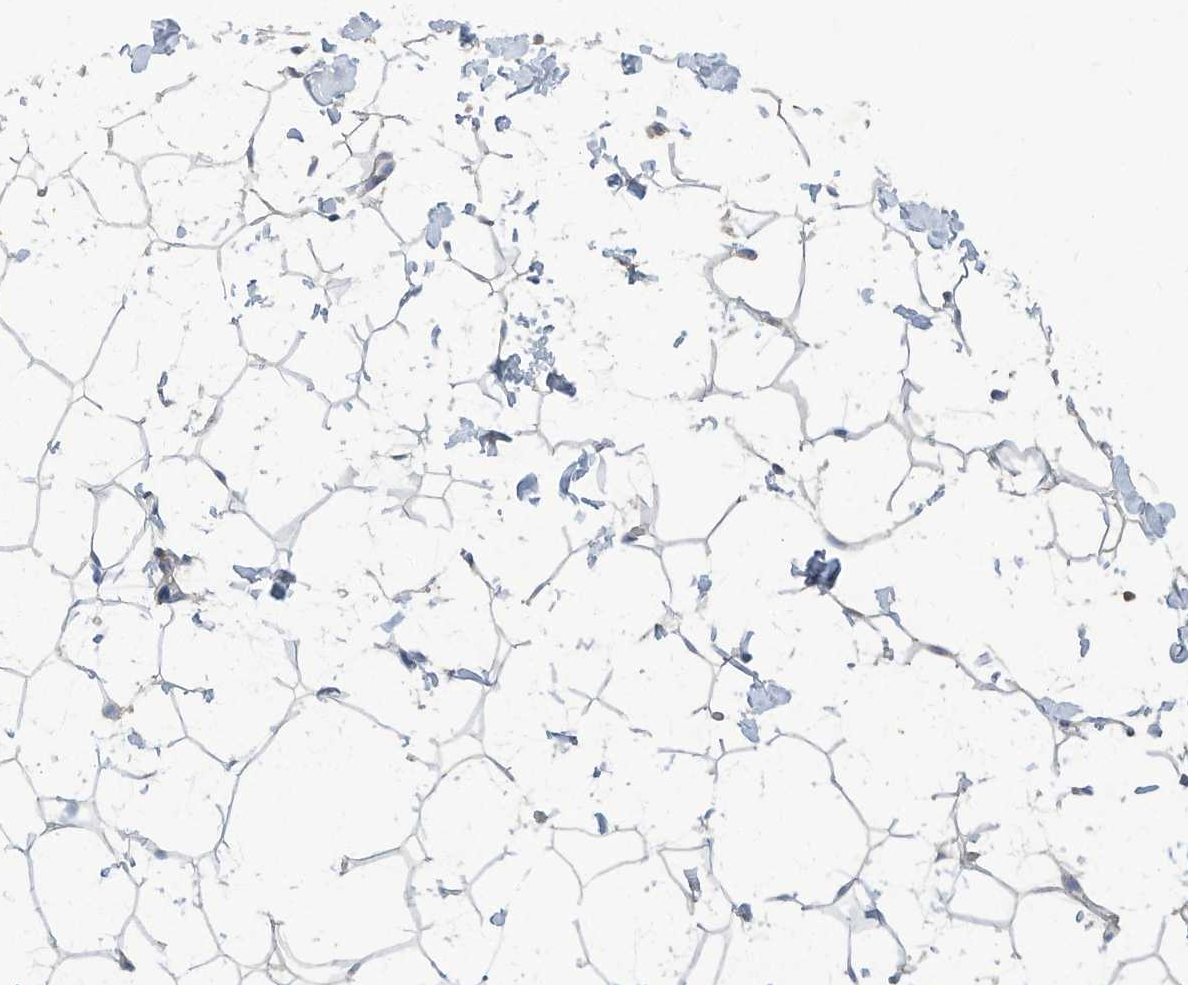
{"staining": {"intensity": "negative", "quantity": "none", "location": "none"}, "tissue": "adipose tissue", "cell_type": "Adipocytes", "image_type": "normal", "snomed": [{"axis": "morphology", "description": "Normal tissue, NOS"}, {"axis": "topography", "description": "Breast"}], "caption": "Human adipose tissue stained for a protein using IHC demonstrates no staining in adipocytes.", "gene": "HAS3", "patient": {"sex": "female", "age": 23}}